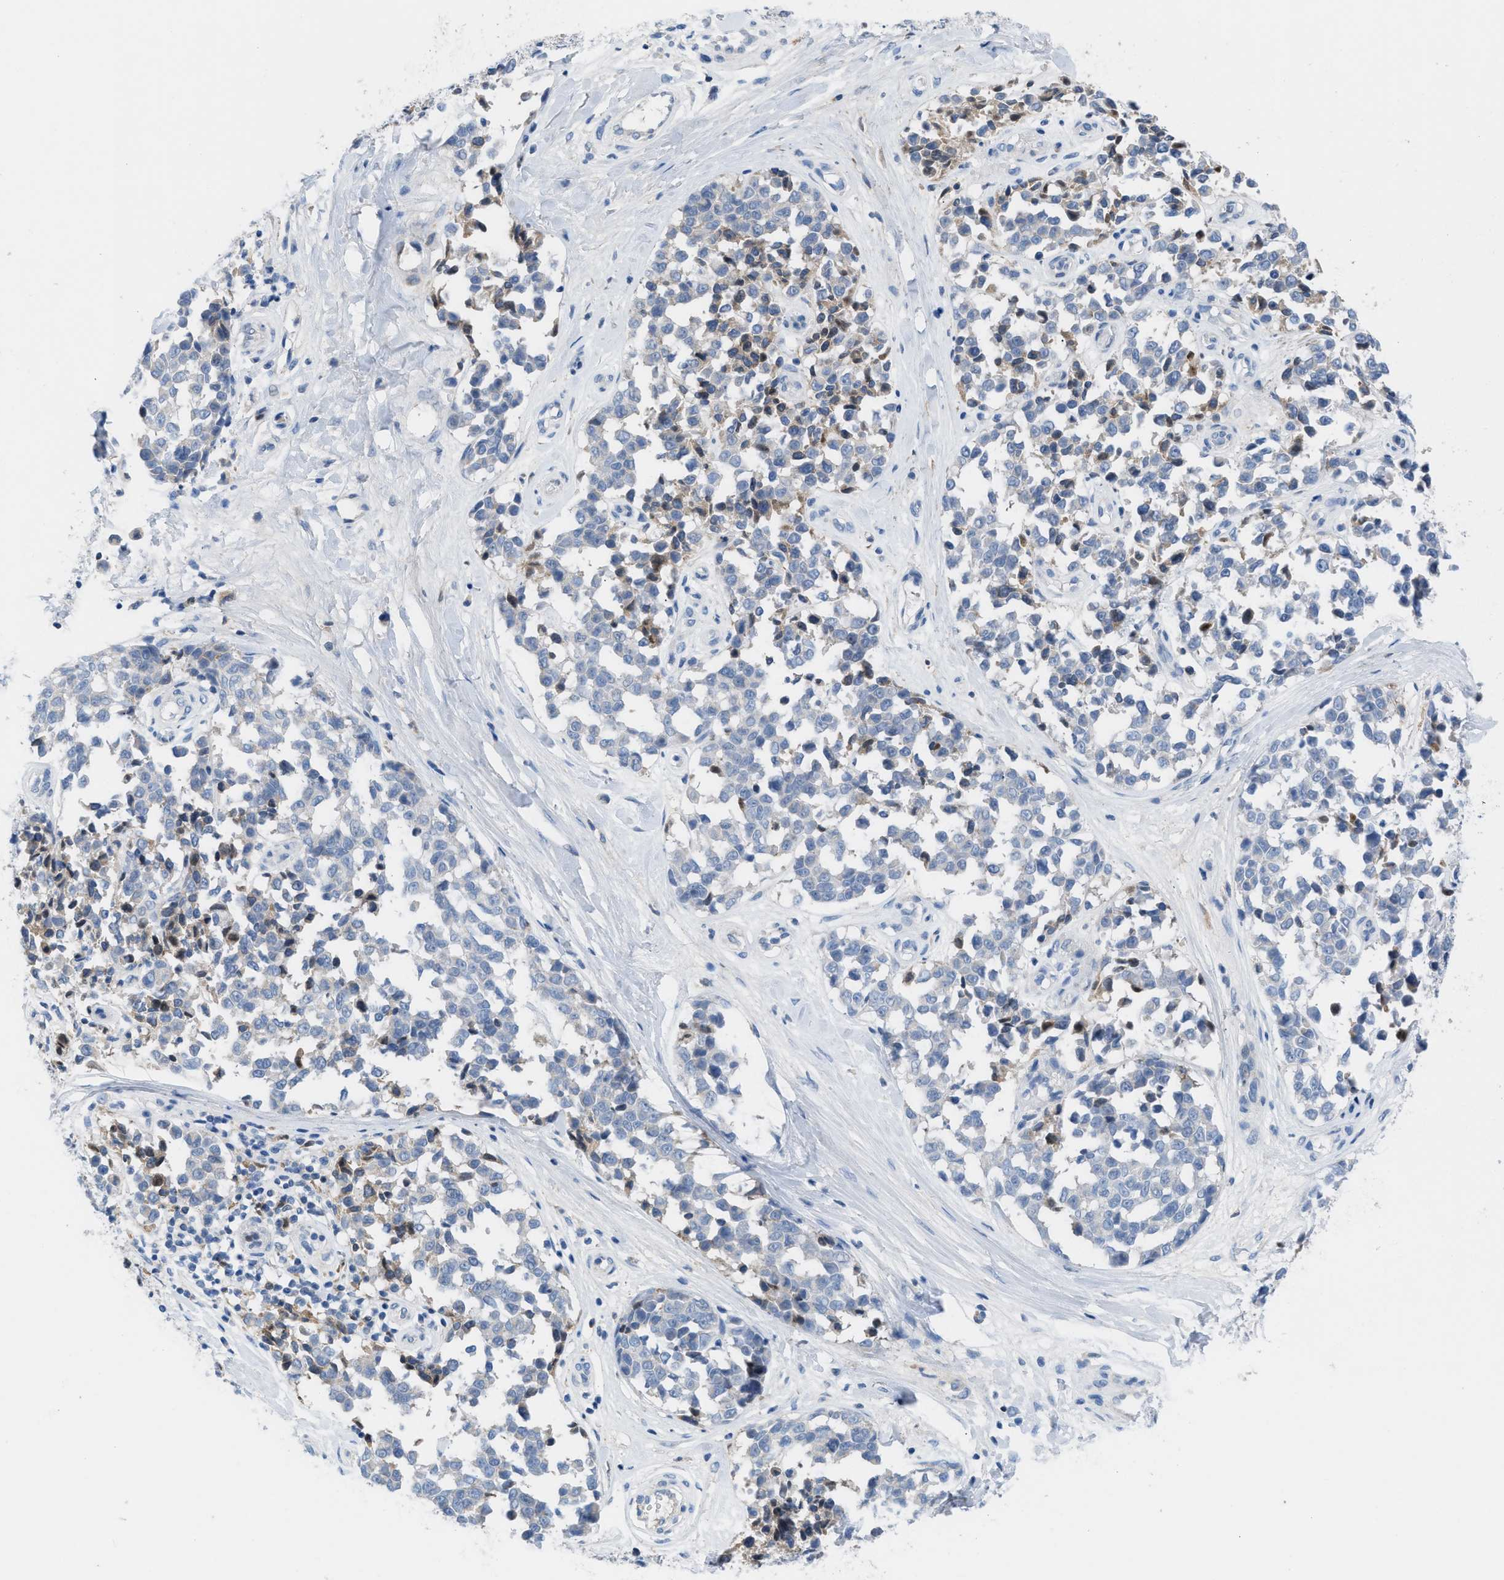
{"staining": {"intensity": "weak", "quantity": "<25%", "location": "cytoplasmic/membranous"}, "tissue": "melanoma", "cell_type": "Tumor cells", "image_type": "cancer", "snomed": [{"axis": "morphology", "description": "Malignant melanoma, NOS"}, {"axis": "topography", "description": "Skin"}], "caption": "Melanoma was stained to show a protein in brown. There is no significant positivity in tumor cells.", "gene": "HPX", "patient": {"sex": "female", "age": 64}}